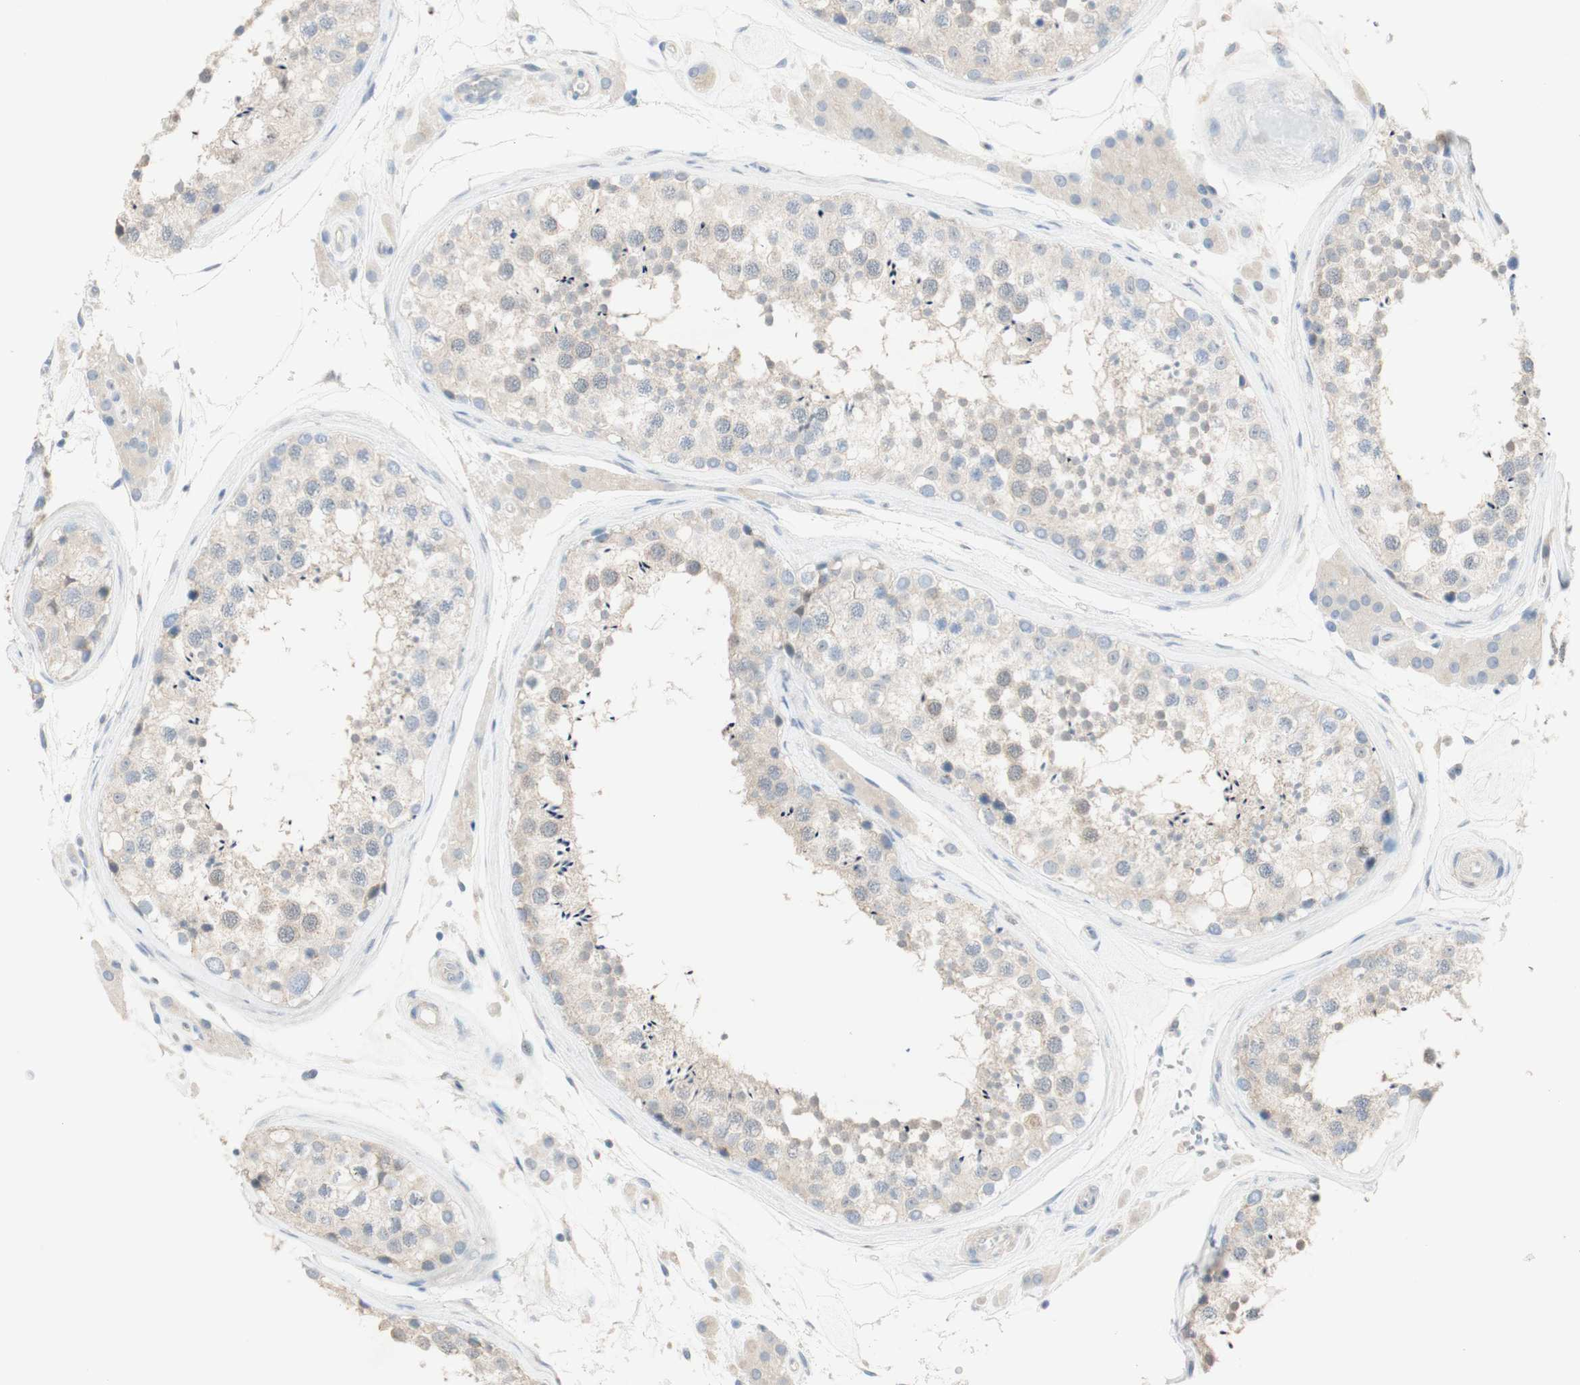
{"staining": {"intensity": "weak", "quantity": "<25%", "location": "cytoplasmic/membranous"}, "tissue": "testis", "cell_type": "Cells in seminiferous ducts", "image_type": "normal", "snomed": [{"axis": "morphology", "description": "Normal tissue, NOS"}, {"axis": "topography", "description": "Testis"}], "caption": "Immunohistochemistry (IHC) histopathology image of unremarkable testis: testis stained with DAB displays no significant protein positivity in cells in seminiferous ducts. (DAB immunohistochemistry visualized using brightfield microscopy, high magnification).", "gene": "MANEA", "patient": {"sex": "male", "age": 46}}